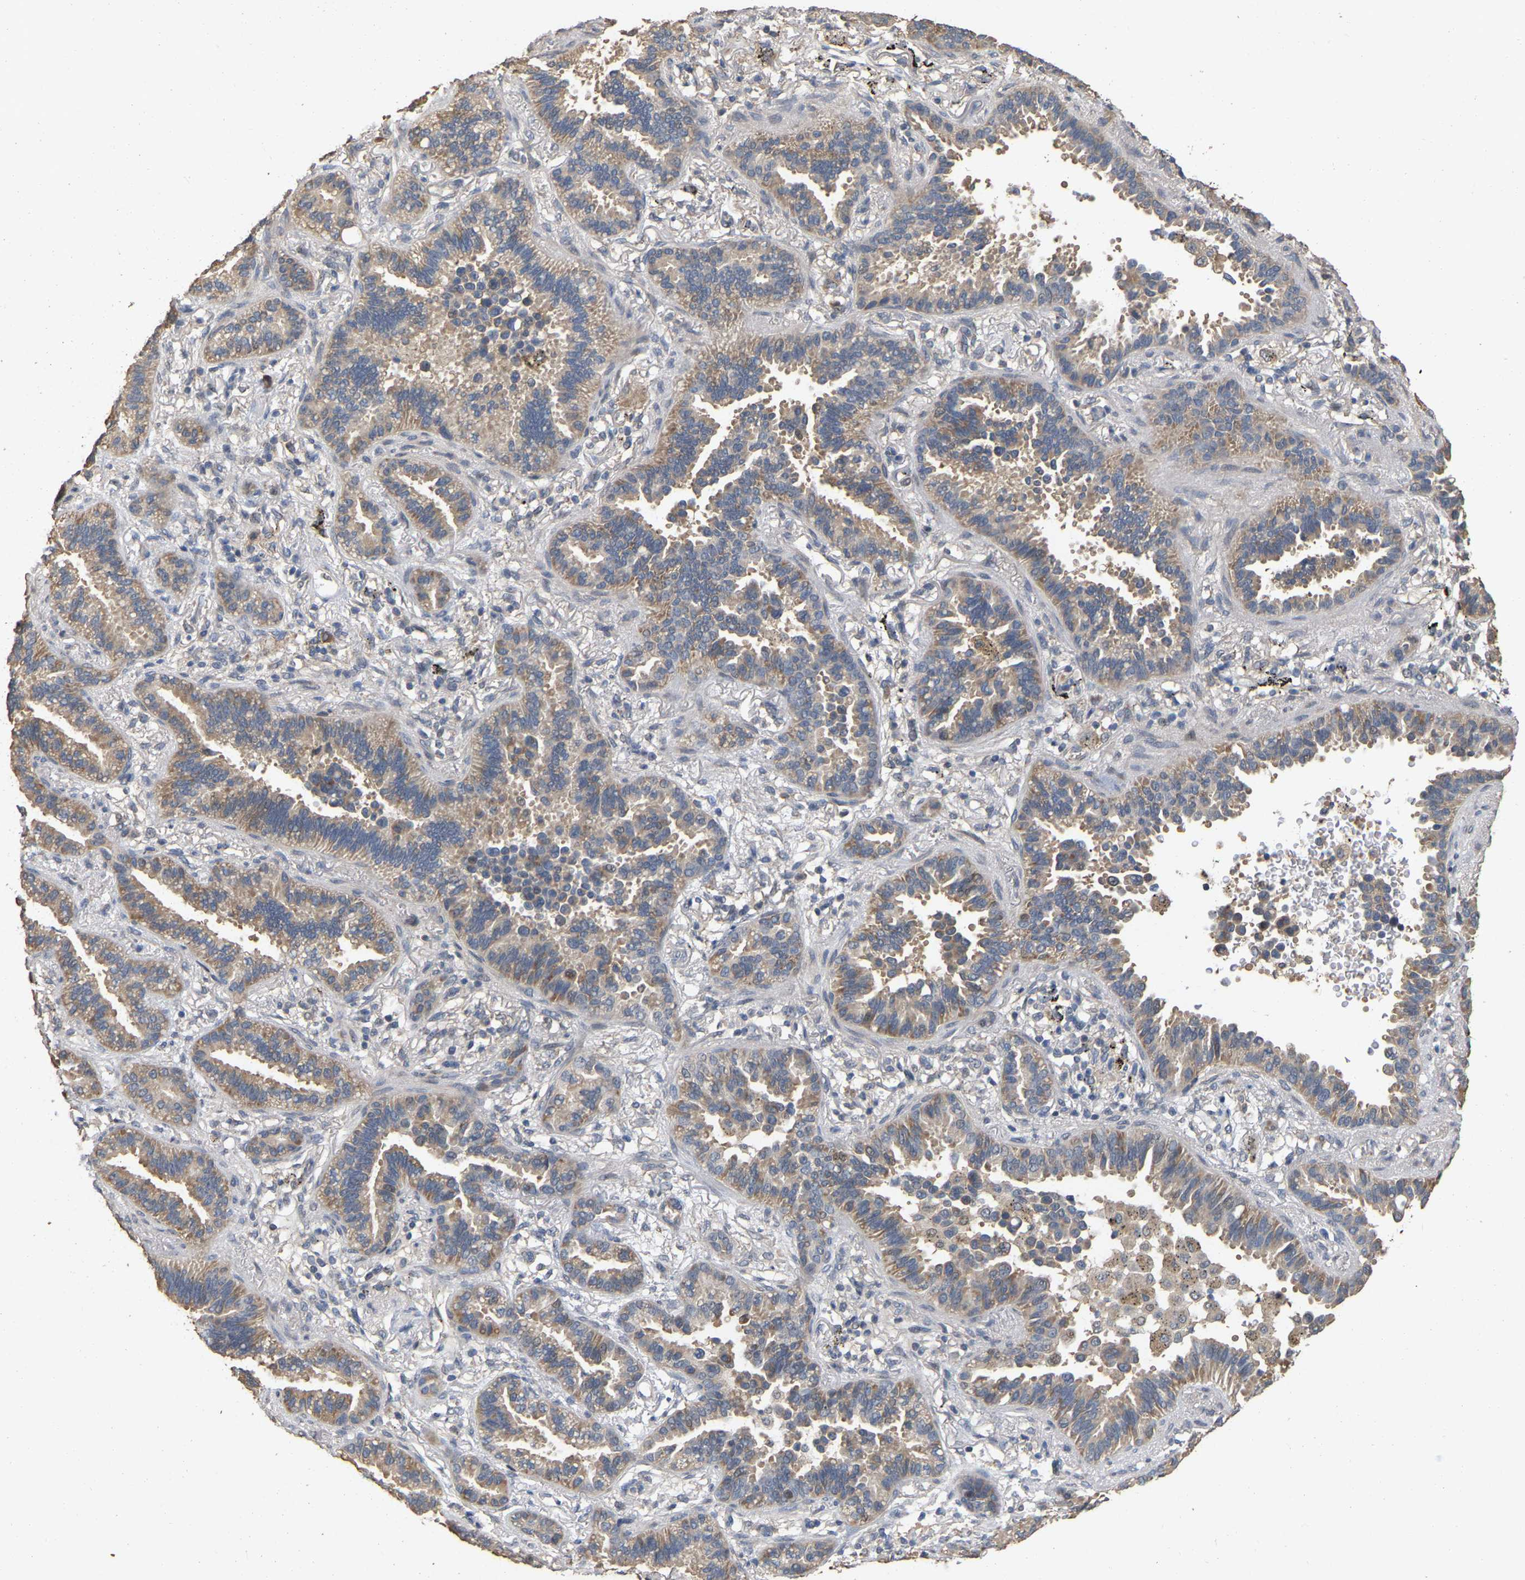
{"staining": {"intensity": "moderate", "quantity": "25%-75%", "location": "cytoplasmic/membranous"}, "tissue": "lung cancer", "cell_type": "Tumor cells", "image_type": "cancer", "snomed": [{"axis": "morphology", "description": "Normal tissue, NOS"}, {"axis": "morphology", "description": "Adenocarcinoma, NOS"}, {"axis": "topography", "description": "Lung"}], "caption": "Immunohistochemical staining of lung adenocarcinoma demonstrates medium levels of moderate cytoplasmic/membranous protein positivity in approximately 25%-75% of tumor cells. (Stains: DAB (3,3'-diaminobenzidine) in brown, nuclei in blue, Microscopy: brightfield microscopy at high magnification).", "gene": "NCS1", "patient": {"sex": "male", "age": 59}}